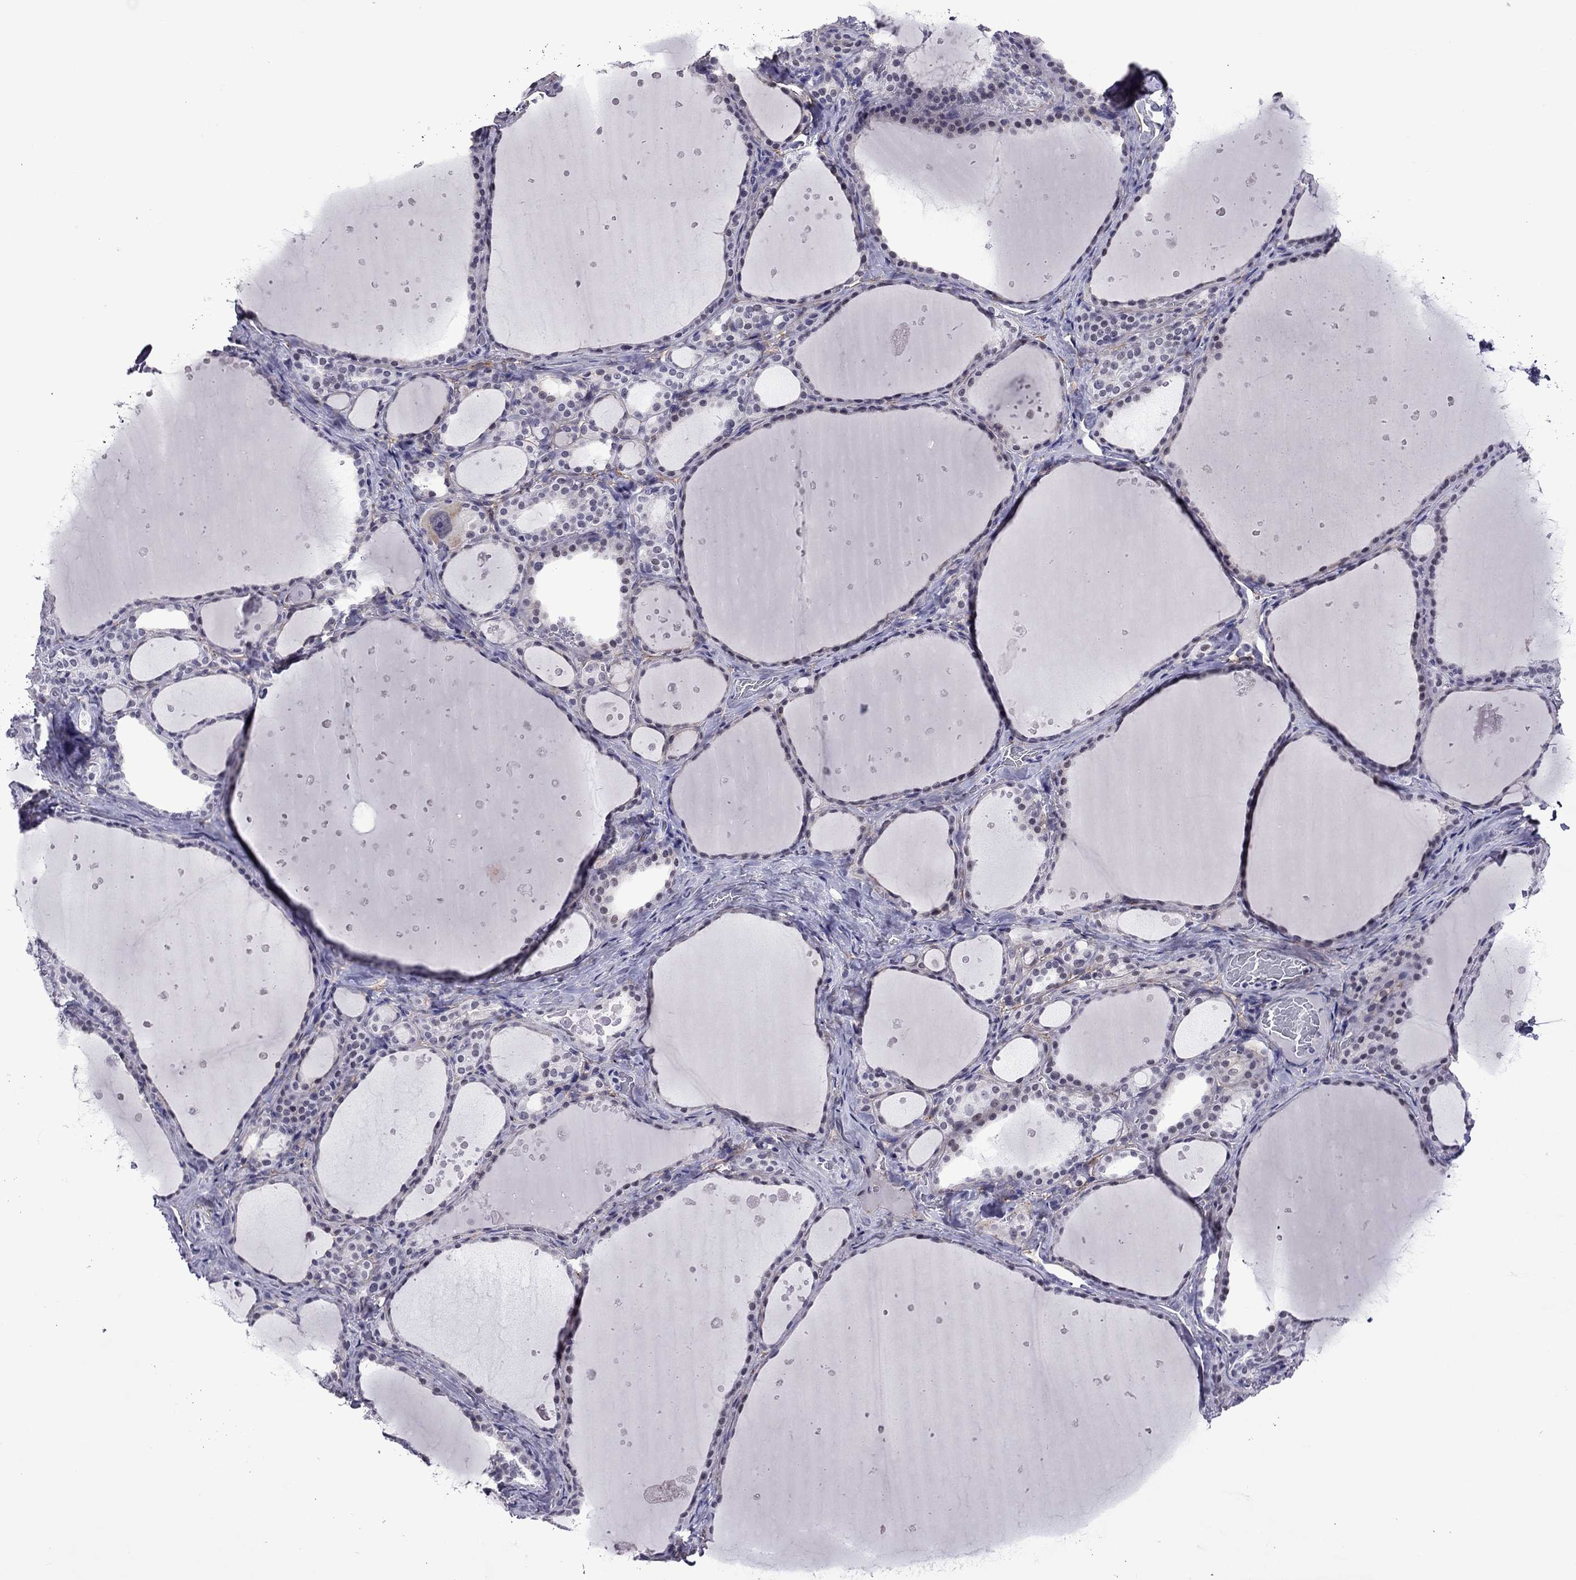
{"staining": {"intensity": "negative", "quantity": "none", "location": "none"}, "tissue": "thyroid gland", "cell_type": "Glandular cells", "image_type": "normal", "snomed": [{"axis": "morphology", "description": "Normal tissue, NOS"}, {"axis": "topography", "description": "Thyroid gland"}], "caption": "An IHC image of unremarkable thyroid gland is shown. There is no staining in glandular cells of thyroid gland.", "gene": "ZNF646", "patient": {"sex": "male", "age": 63}}